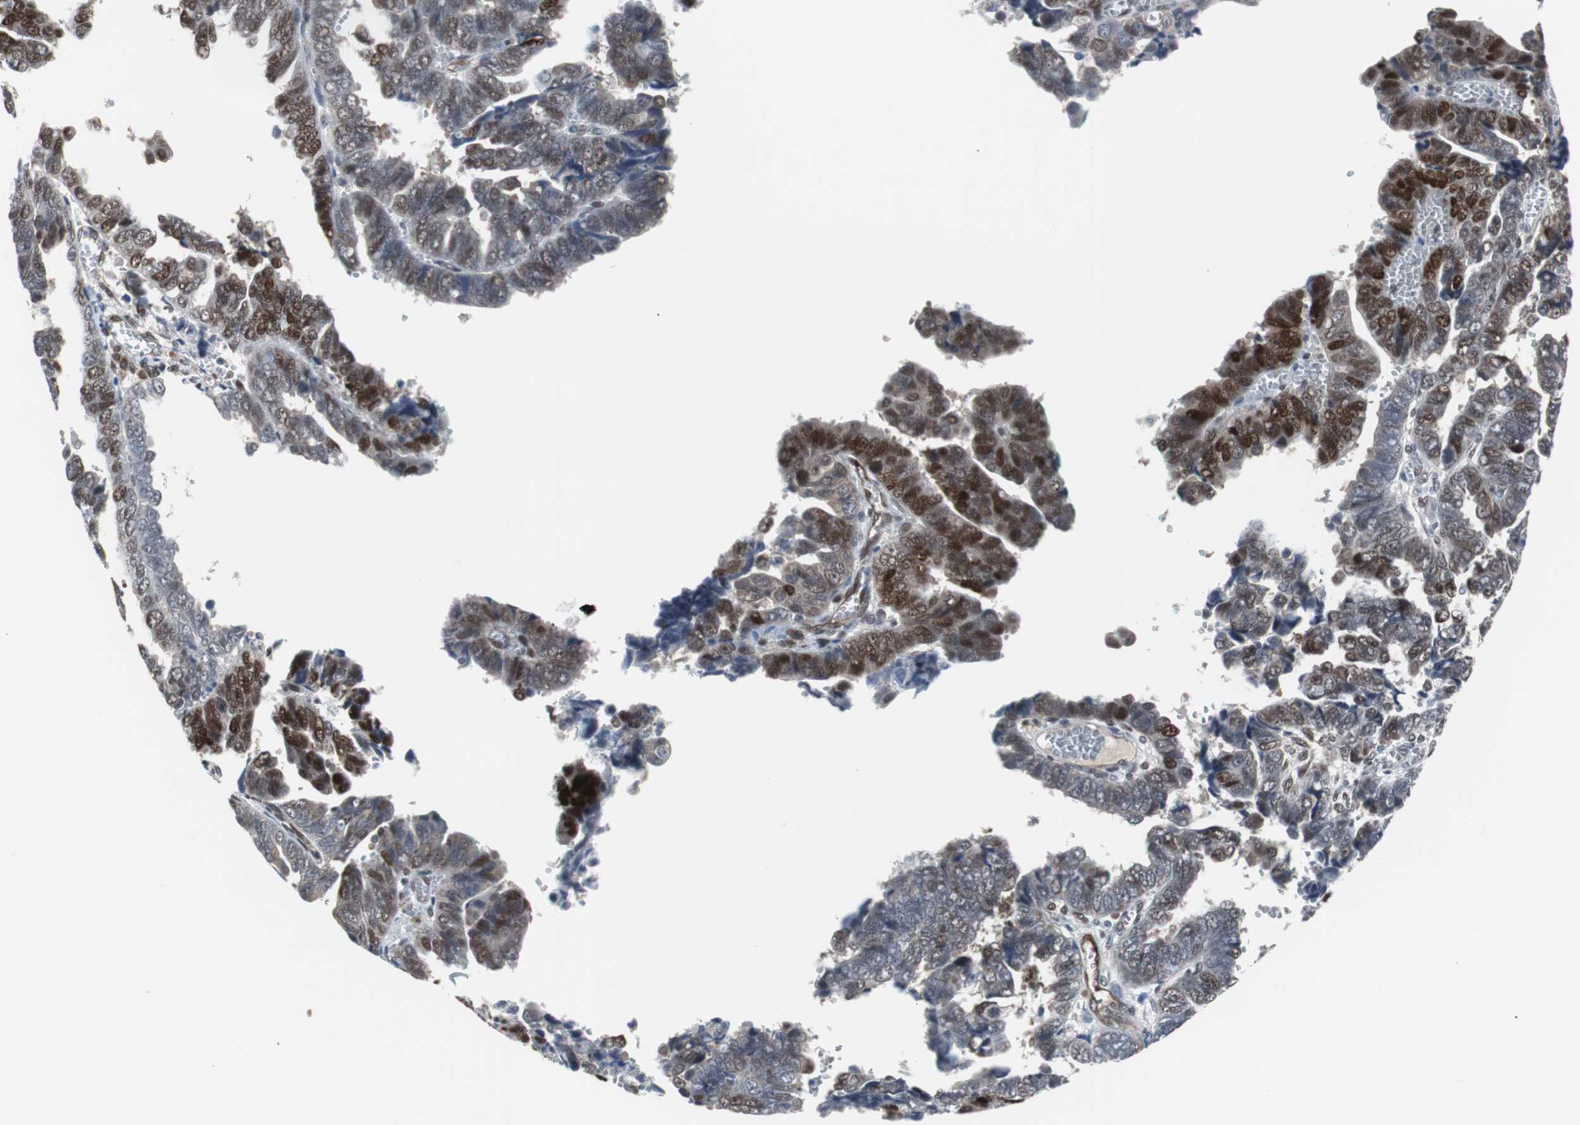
{"staining": {"intensity": "strong", "quantity": ">75%", "location": "nuclear"}, "tissue": "endometrial cancer", "cell_type": "Tumor cells", "image_type": "cancer", "snomed": [{"axis": "morphology", "description": "Adenocarcinoma, NOS"}, {"axis": "topography", "description": "Endometrium"}], "caption": "A photomicrograph of human adenocarcinoma (endometrial) stained for a protein demonstrates strong nuclear brown staining in tumor cells.", "gene": "ZHX2", "patient": {"sex": "female", "age": 75}}